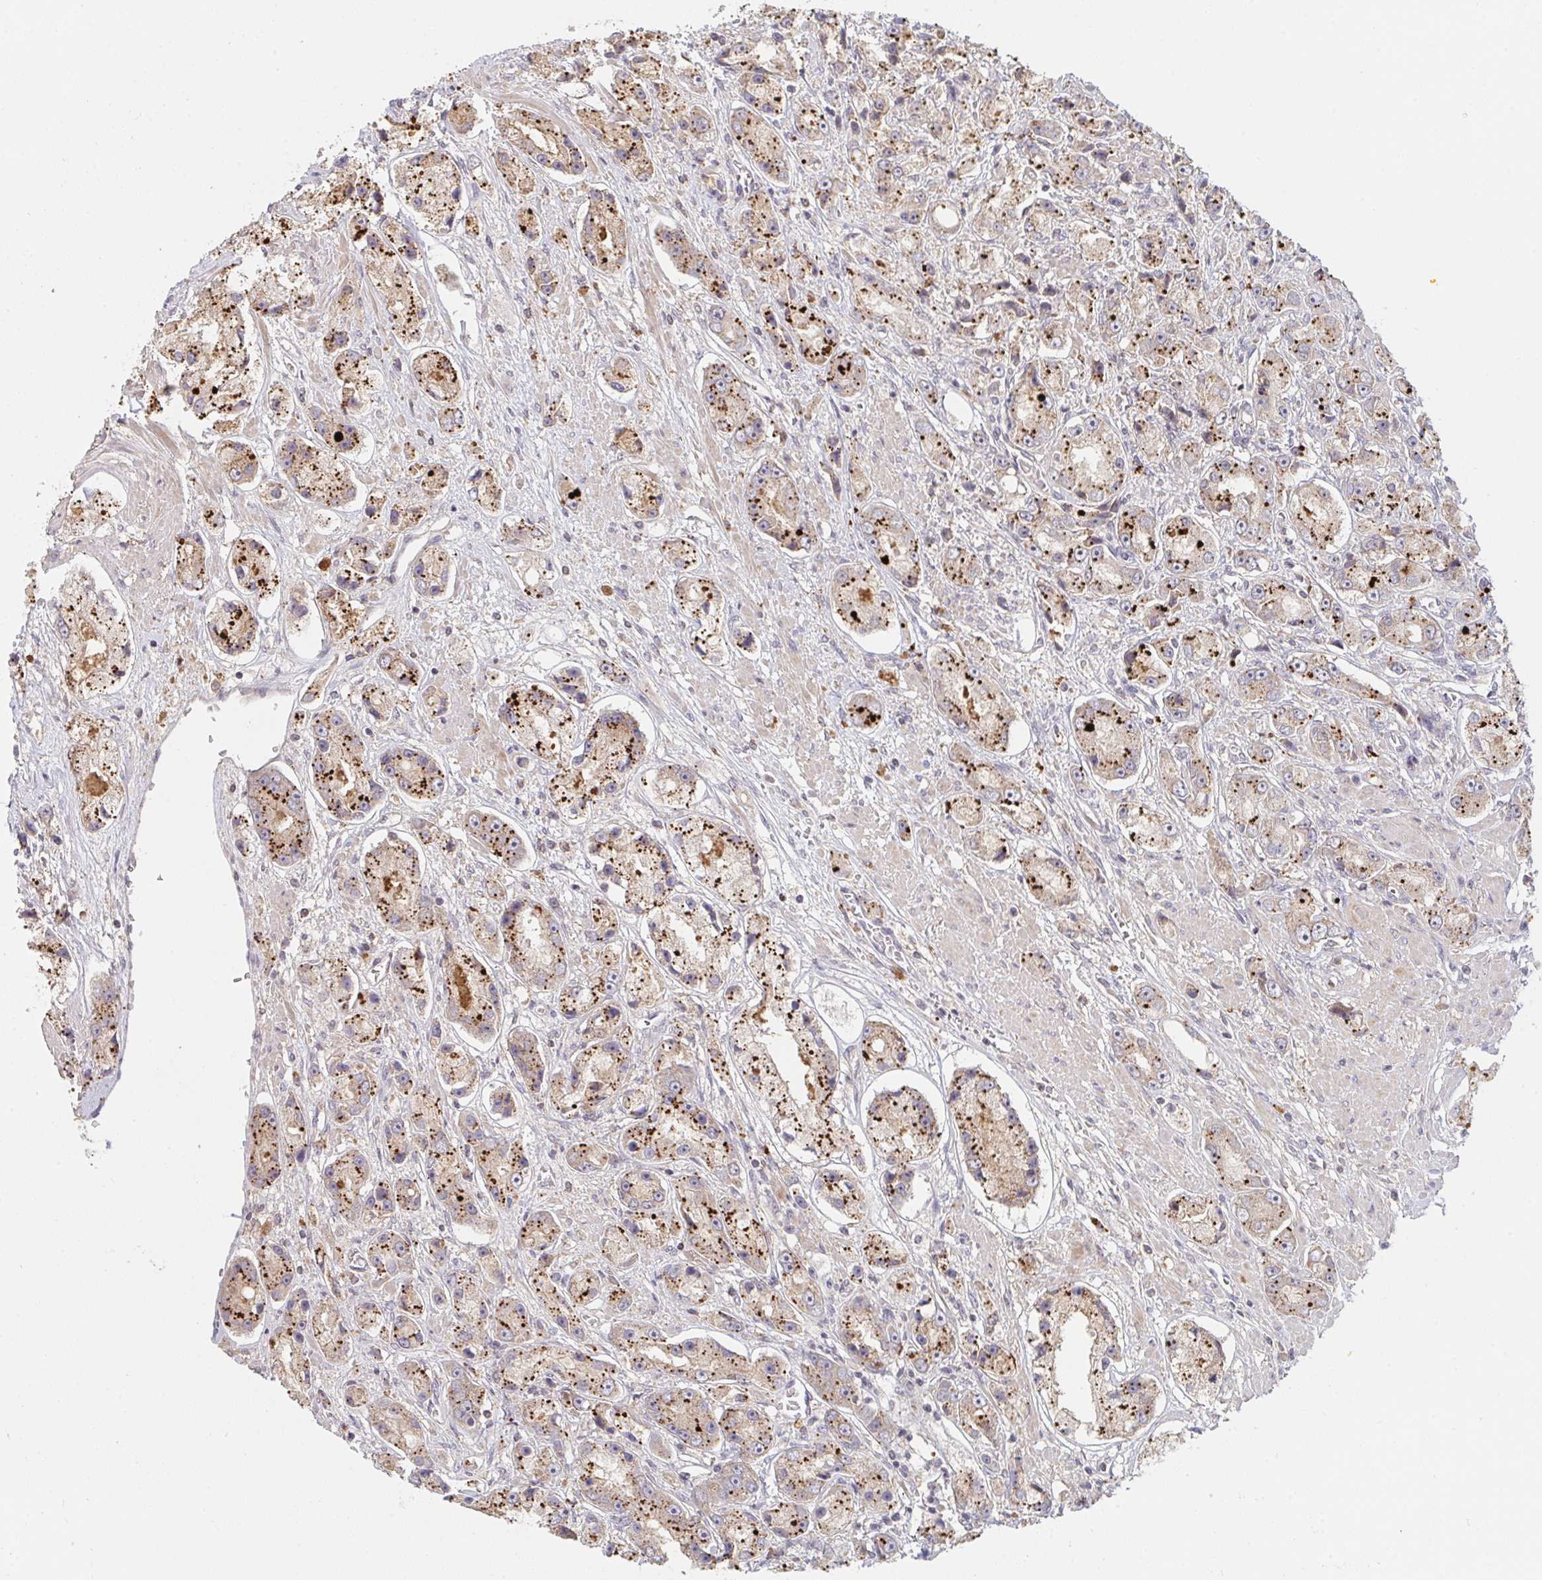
{"staining": {"intensity": "strong", "quantity": ">75%", "location": "cytoplasmic/membranous"}, "tissue": "prostate cancer", "cell_type": "Tumor cells", "image_type": "cancer", "snomed": [{"axis": "morphology", "description": "Adenocarcinoma, High grade"}, {"axis": "topography", "description": "Prostate"}], "caption": "Protein staining demonstrates strong cytoplasmic/membranous positivity in approximately >75% of tumor cells in prostate cancer (high-grade adenocarcinoma).", "gene": "DCST1", "patient": {"sex": "male", "age": 67}}